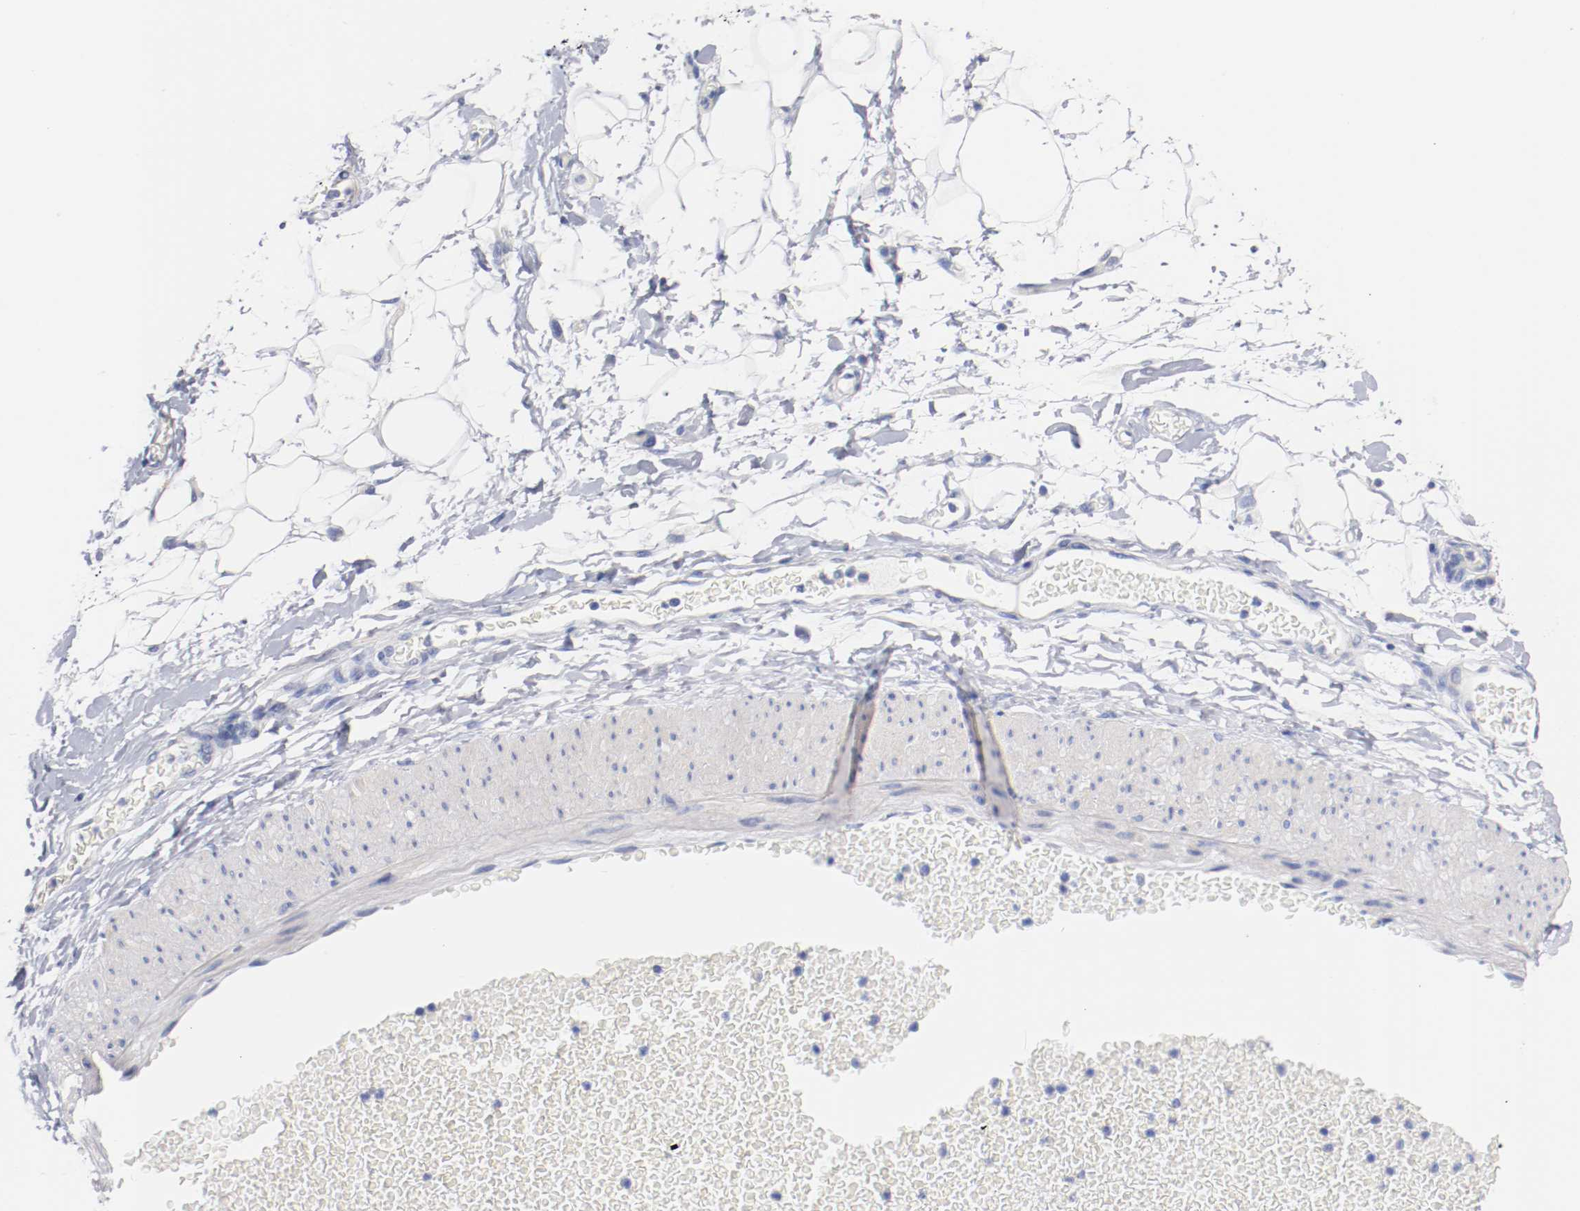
{"staining": {"intensity": "negative", "quantity": "none", "location": "none"}, "tissue": "adipose tissue", "cell_type": "Adipocytes", "image_type": "normal", "snomed": [{"axis": "morphology", "description": "Normal tissue, NOS"}, {"axis": "morphology", "description": "Urothelial carcinoma, High grade"}, {"axis": "topography", "description": "Vascular tissue"}, {"axis": "topography", "description": "Urinary bladder"}], "caption": "IHC of normal adipose tissue shows no staining in adipocytes. (Brightfield microscopy of DAB (3,3'-diaminobenzidine) immunohistochemistry (IHC) at high magnification).", "gene": "FGFBP1", "patient": {"sex": "female", "age": 56}}